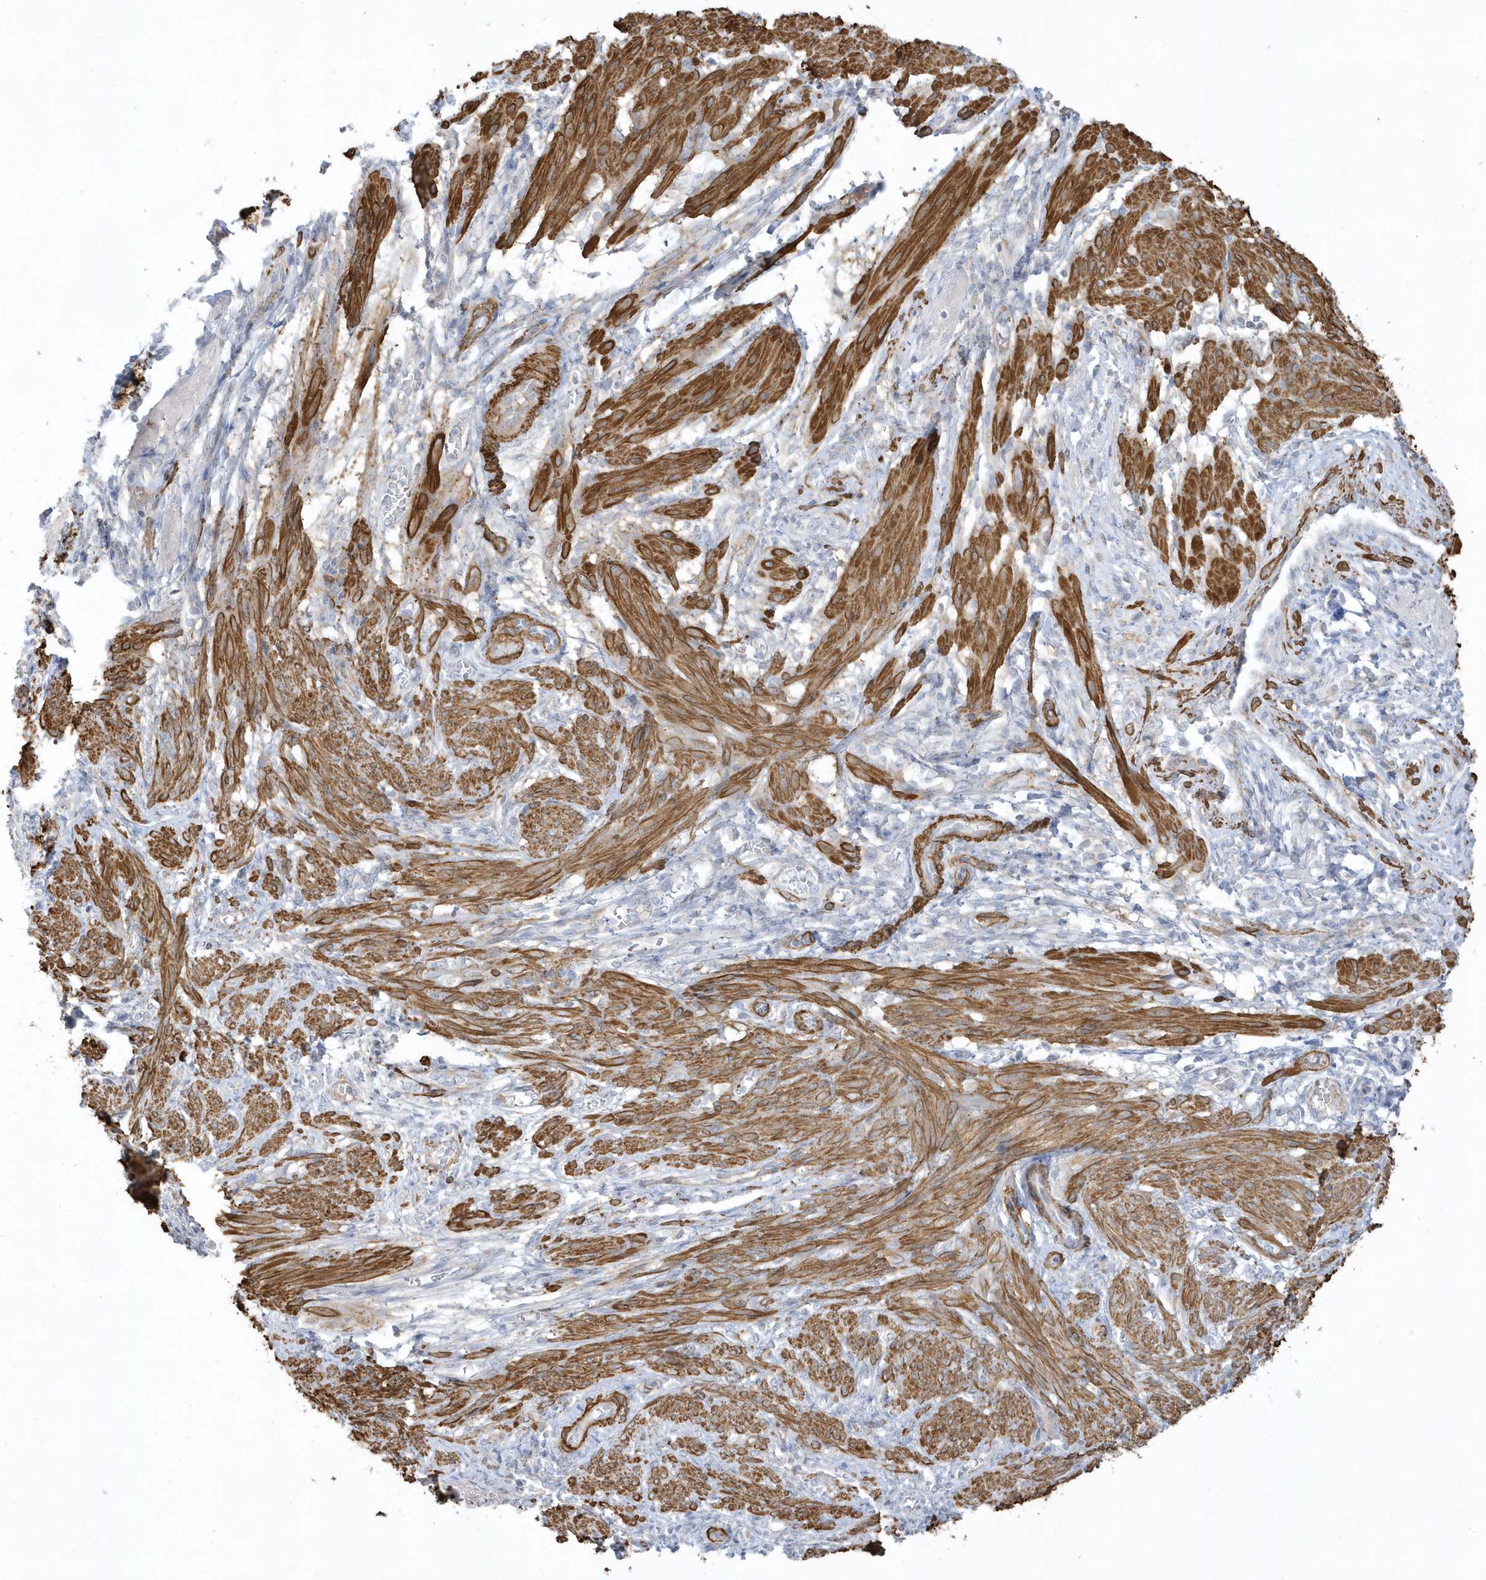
{"staining": {"intensity": "strong", "quantity": ">75%", "location": "cytoplasmic/membranous"}, "tissue": "smooth muscle", "cell_type": "Smooth muscle cells", "image_type": "normal", "snomed": [{"axis": "morphology", "description": "Normal tissue, NOS"}, {"axis": "topography", "description": "Smooth muscle"}], "caption": "Immunohistochemical staining of normal human smooth muscle shows strong cytoplasmic/membranous protein positivity in approximately >75% of smooth muscle cells.", "gene": "THADA", "patient": {"sex": "female", "age": 39}}